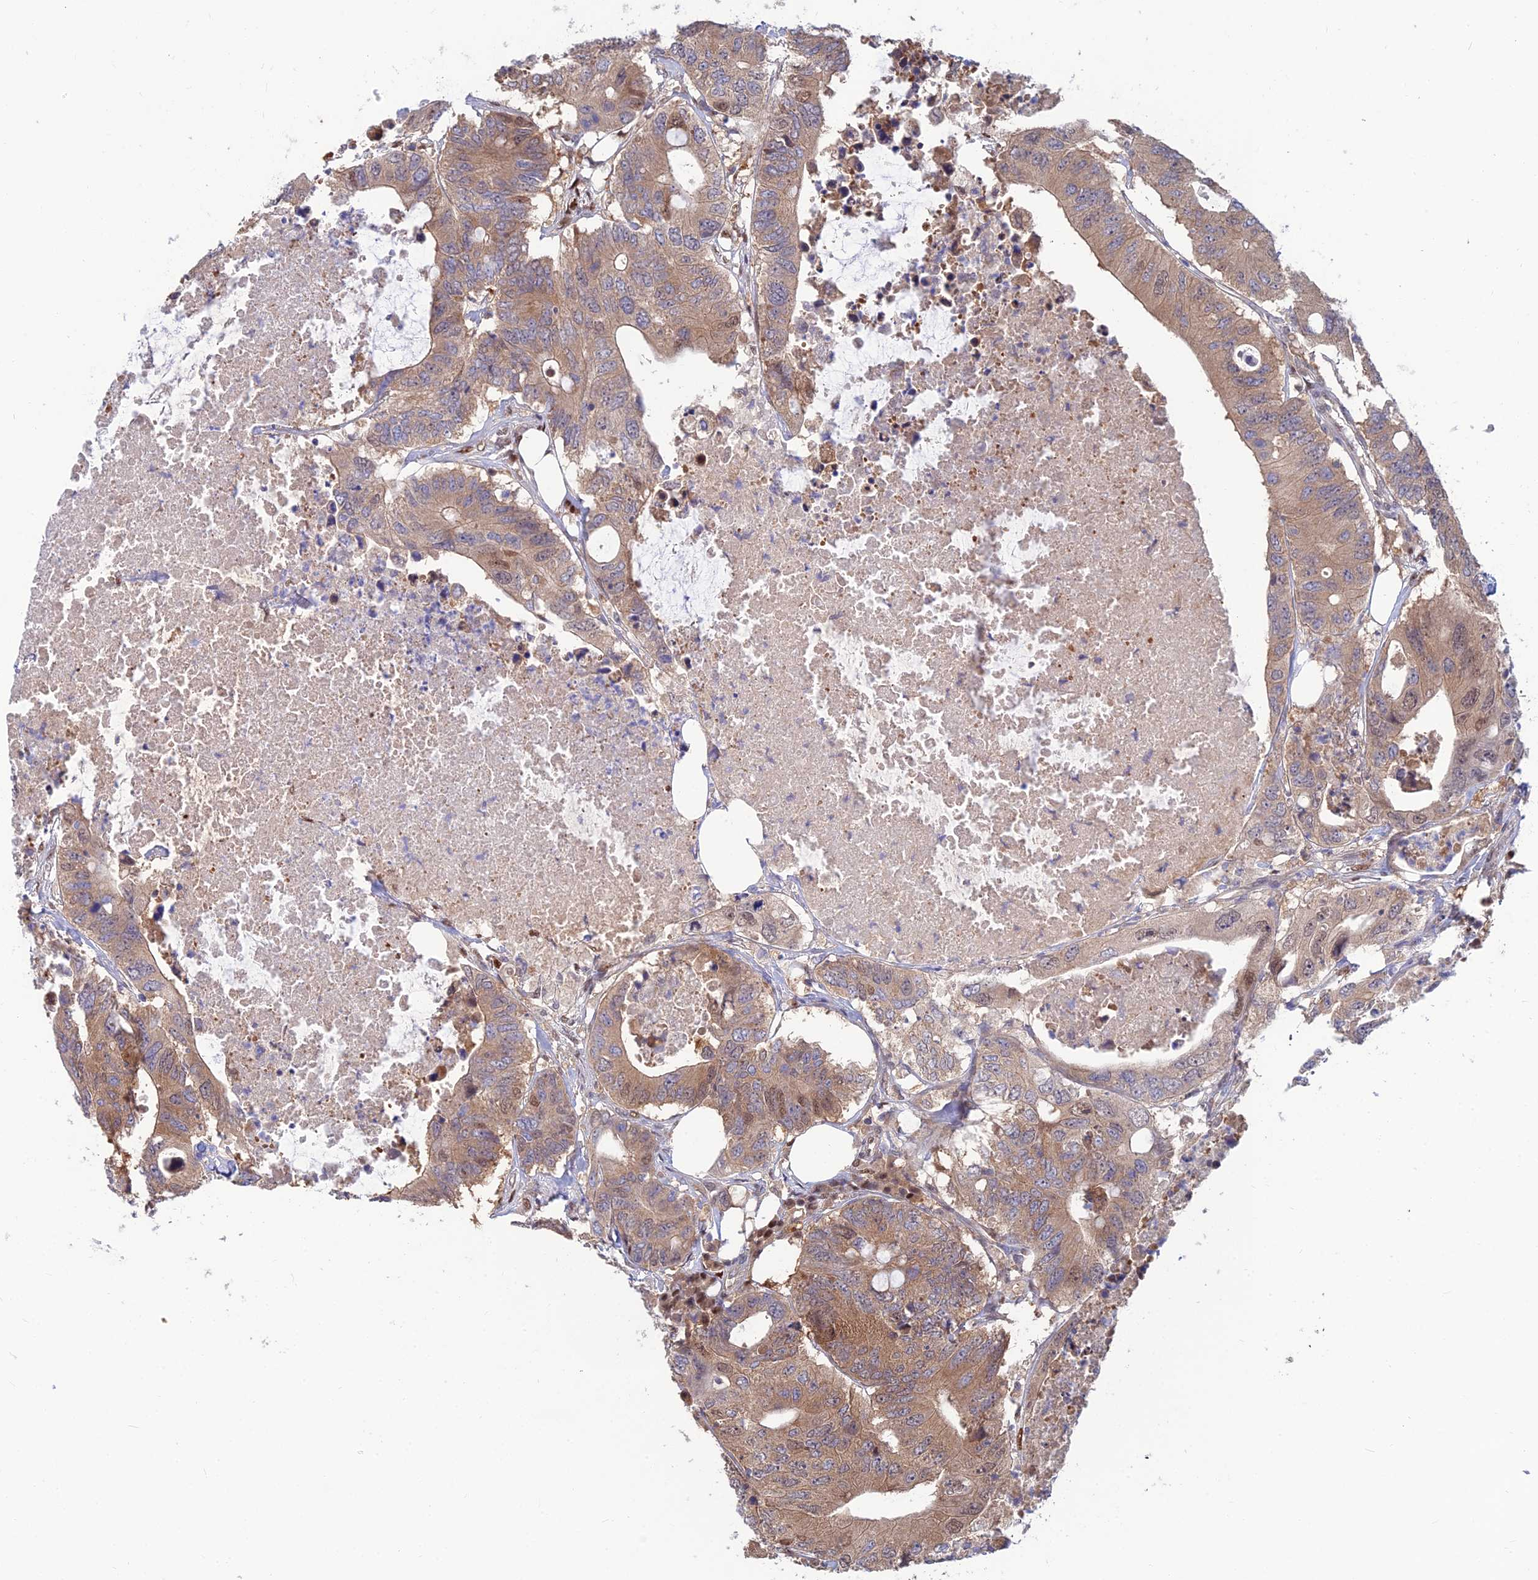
{"staining": {"intensity": "moderate", "quantity": ">75%", "location": "cytoplasmic/membranous,nuclear"}, "tissue": "colorectal cancer", "cell_type": "Tumor cells", "image_type": "cancer", "snomed": [{"axis": "morphology", "description": "Adenocarcinoma, NOS"}, {"axis": "topography", "description": "Colon"}], "caption": "Protein analysis of colorectal cancer tissue reveals moderate cytoplasmic/membranous and nuclear staining in about >75% of tumor cells.", "gene": "DNPEP", "patient": {"sex": "male", "age": 71}}